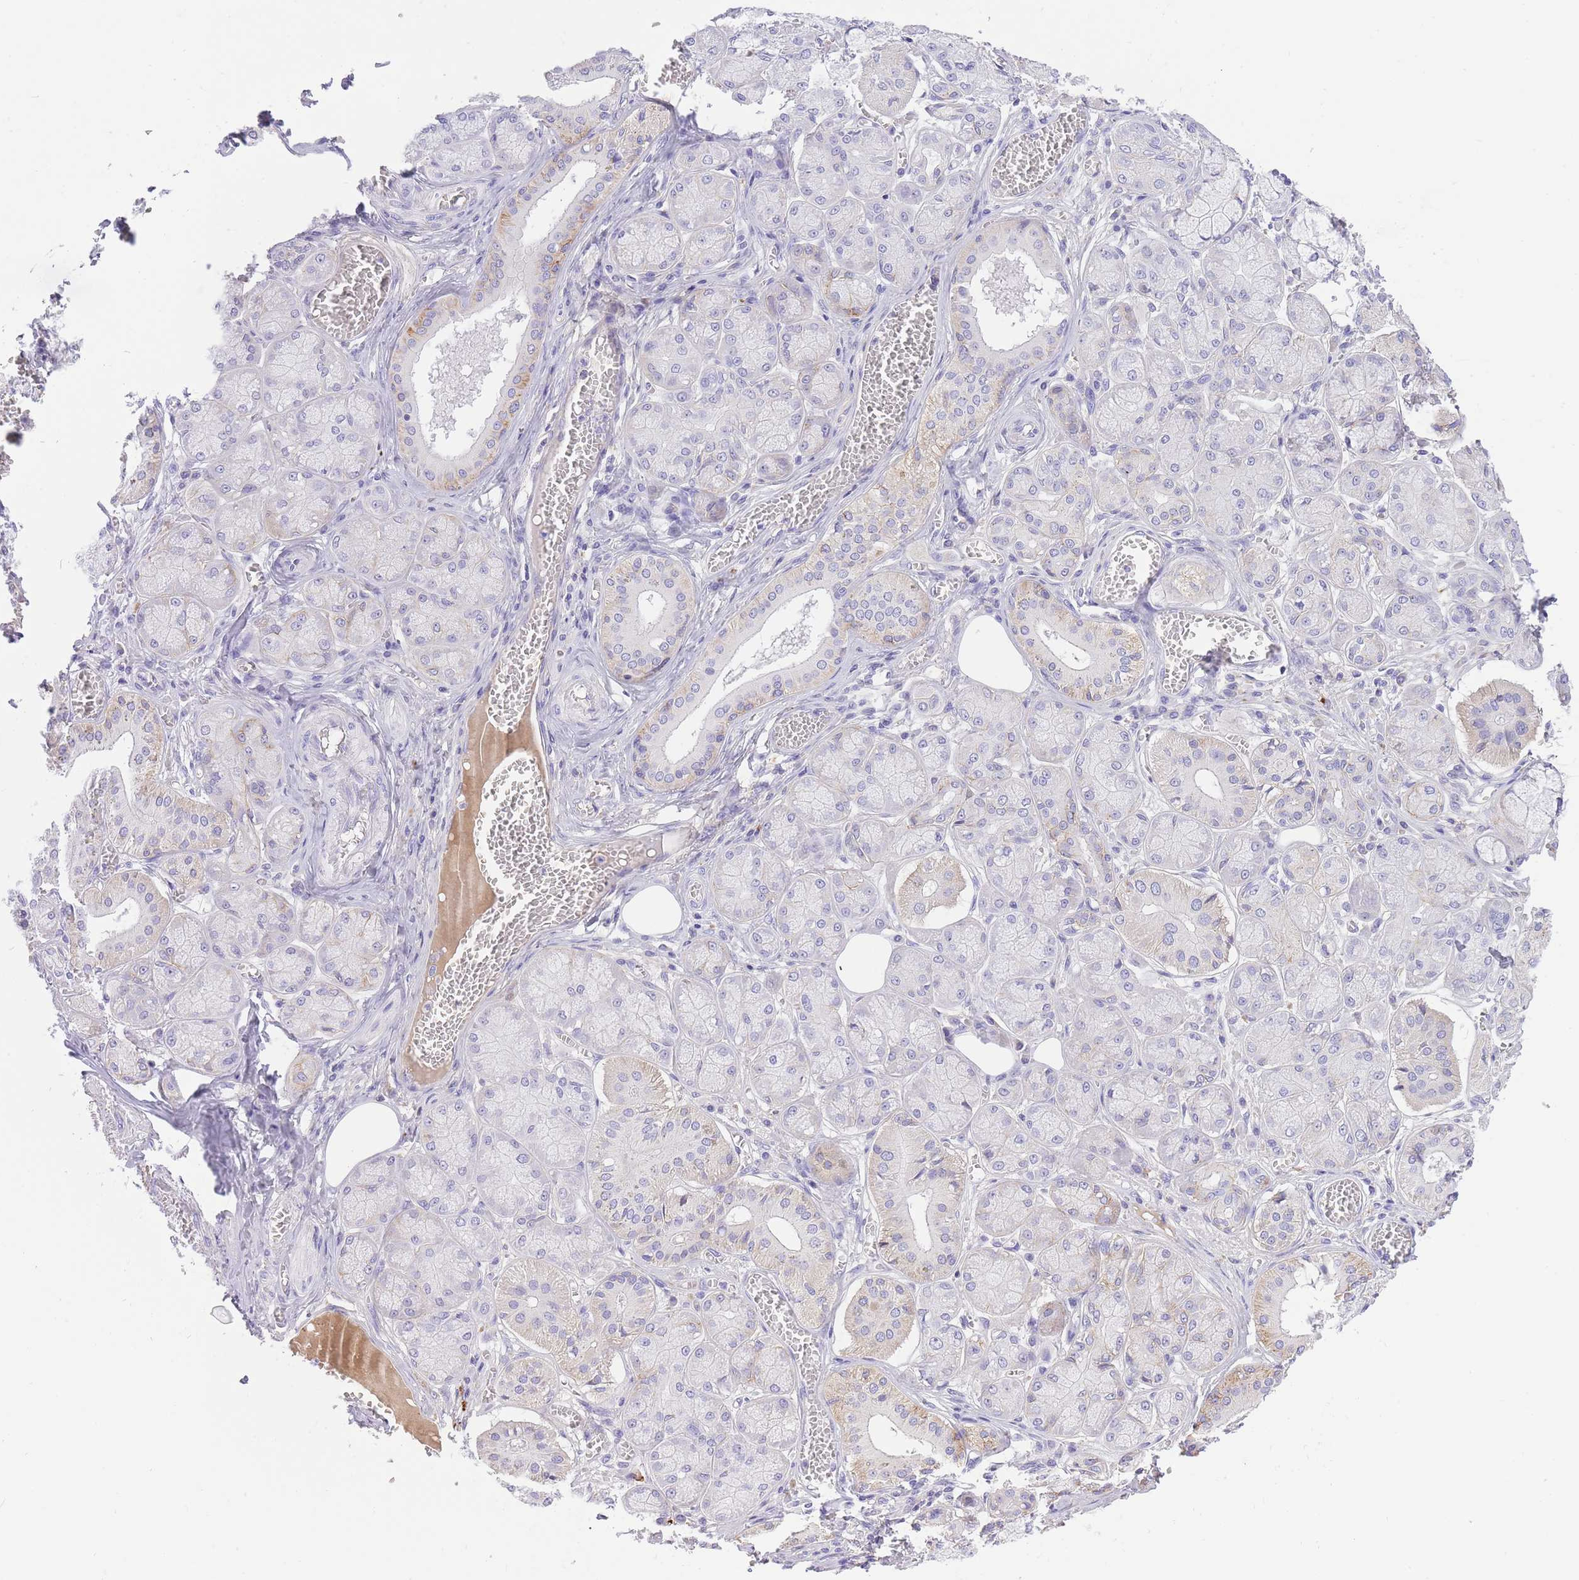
{"staining": {"intensity": "moderate", "quantity": "<25%", "location": "cytoplasmic/membranous"}, "tissue": "salivary gland", "cell_type": "Glandular cells", "image_type": "normal", "snomed": [{"axis": "morphology", "description": "Normal tissue, NOS"}, {"axis": "topography", "description": "Salivary gland"}], "caption": "Moderate cytoplasmic/membranous staining for a protein is present in approximately <25% of glandular cells of benign salivary gland using IHC.", "gene": "HRG", "patient": {"sex": "male", "age": 74}}